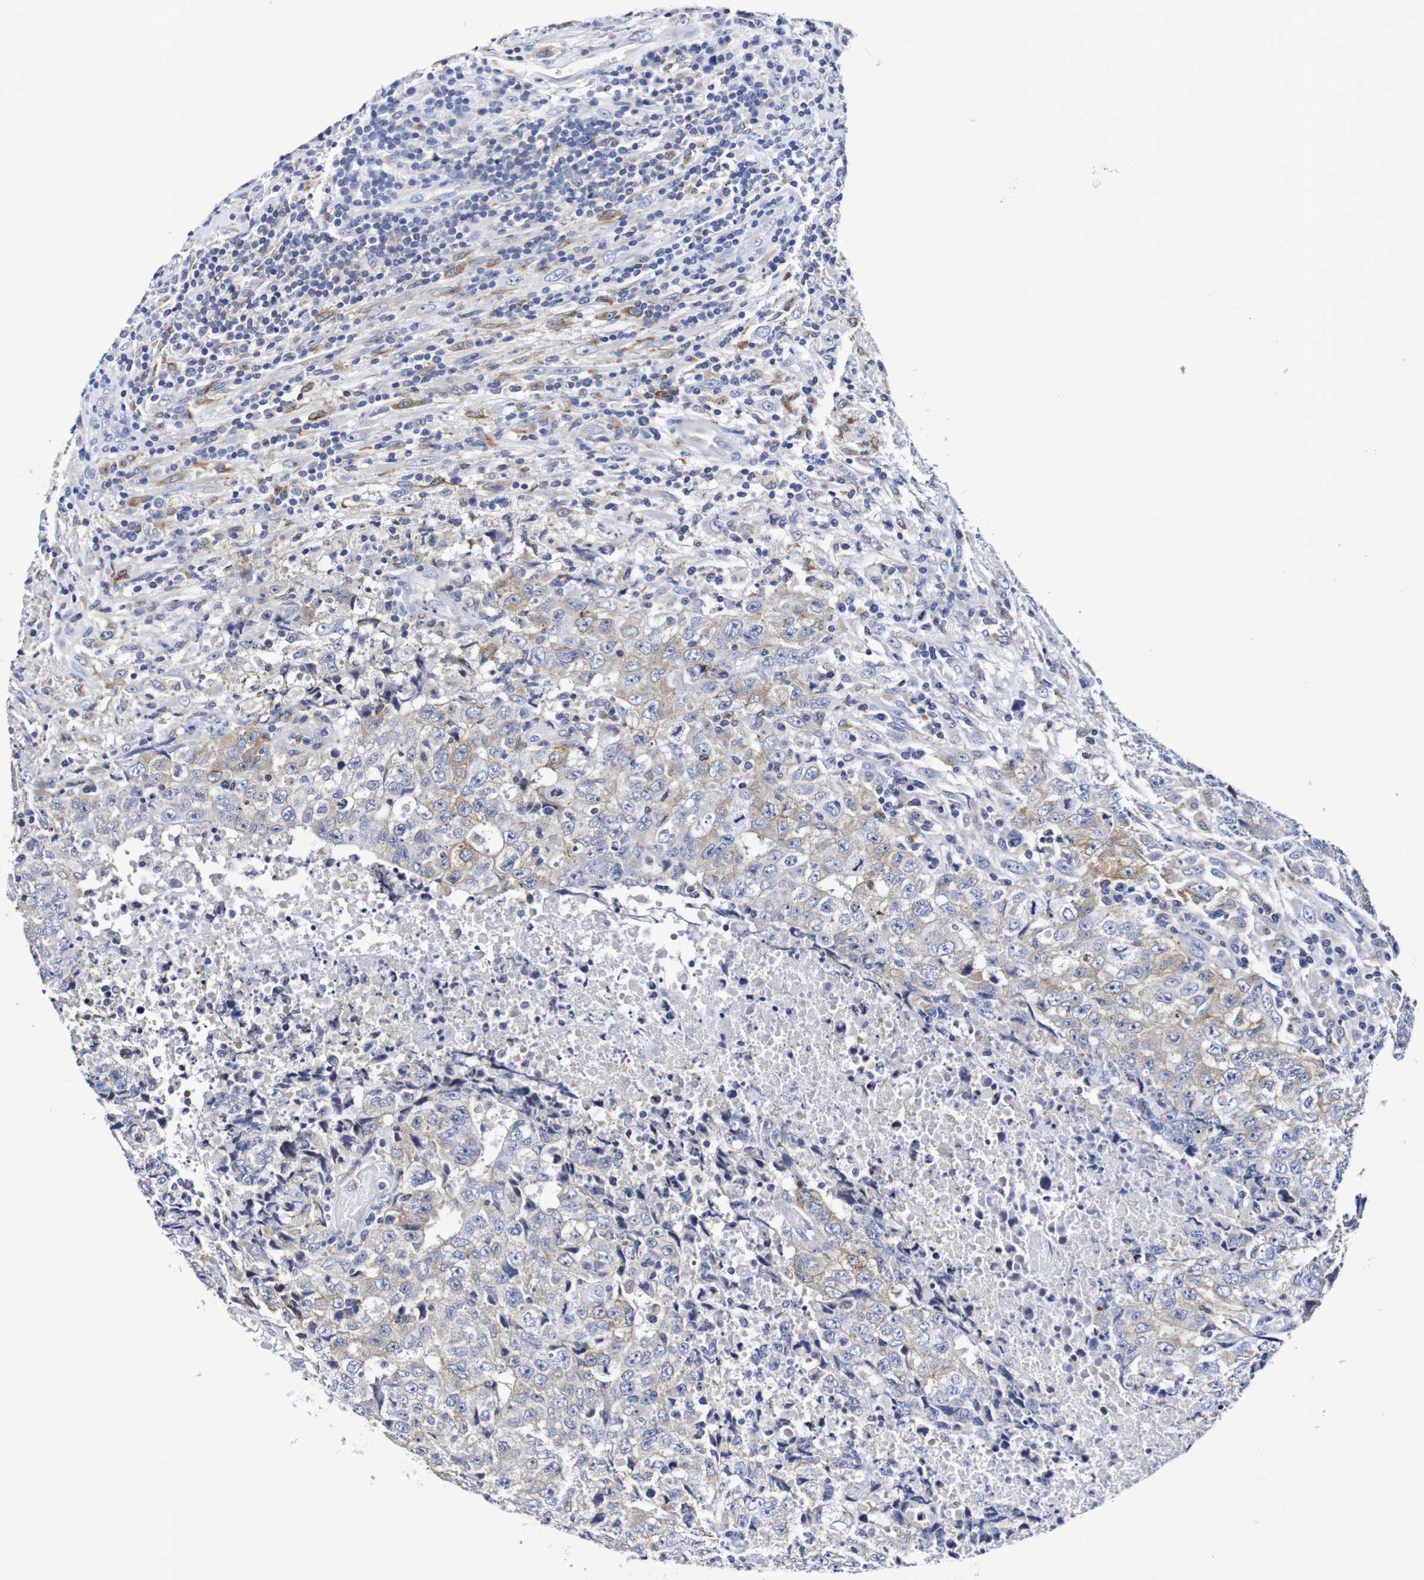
{"staining": {"intensity": "negative", "quantity": "none", "location": "none"}, "tissue": "testis cancer", "cell_type": "Tumor cells", "image_type": "cancer", "snomed": [{"axis": "morphology", "description": "Necrosis, NOS"}, {"axis": "morphology", "description": "Carcinoma, Embryonal, NOS"}, {"axis": "topography", "description": "Testis"}], "caption": "Tumor cells show no significant protein positivity in embryonal carcinoma (testis).", "gene": "SEZ6", "patient": {"sex": "male", "age": 19}}